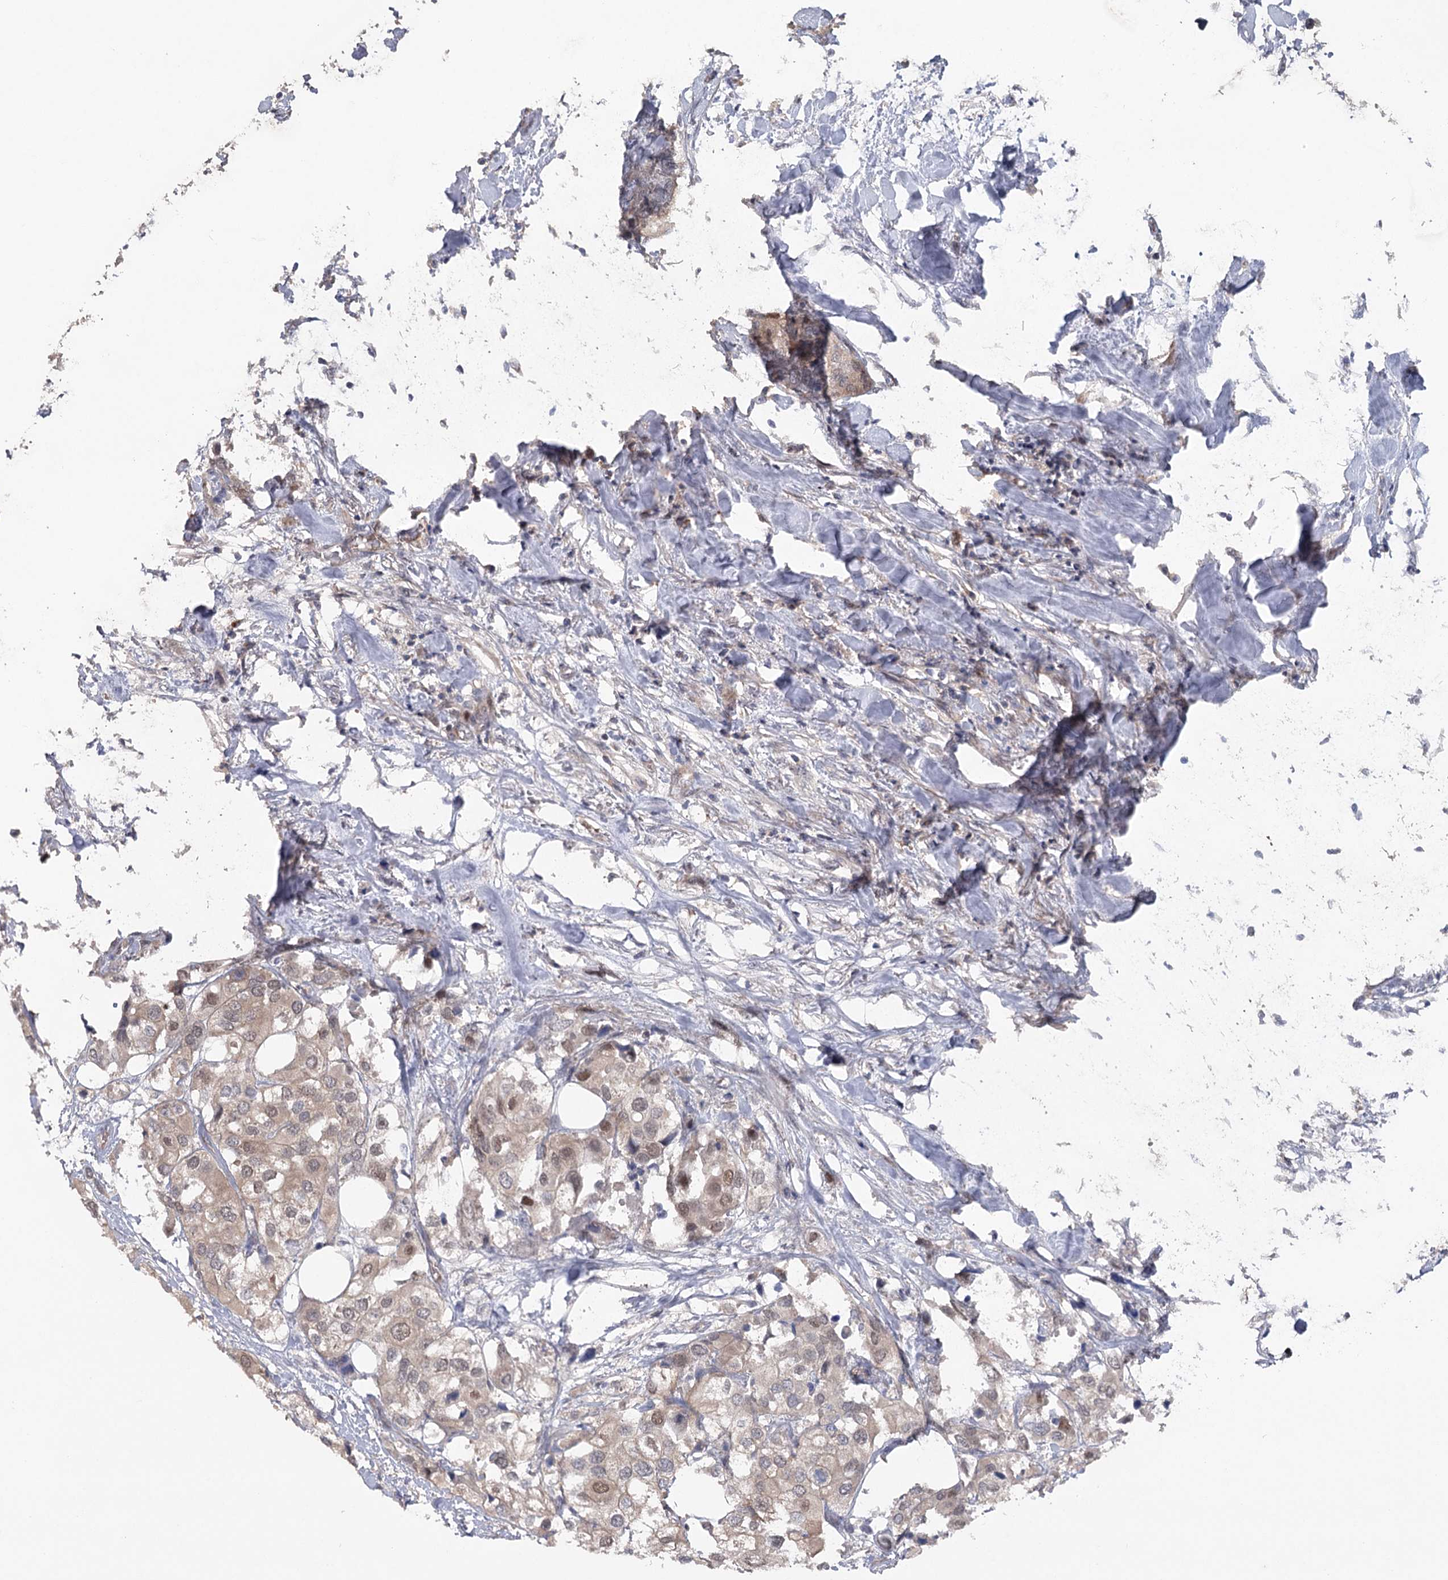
{"staining": {"intensity": "weak", "quantity": ">75%", "location": "cytoplasmic/membranous,nuclear"}, "tissue": "urothelial cancer", "cell_type": "Tumor cells", "image_type": "cancer", "snomed": [{"axis": "morphology", "description": "Urothelial carcinoma, High grade"}, {"axis": "topography", "description": "Urinary bladder"}], "caption": "The image demonstrates staining of urothelial cancer, revealing weak cytoplasmic/membranous and nuclear protein positivity (brown color) within tumor cells. The protein of interest is shown in brown color, while the nuclei are stained blue.", "gene": "MAP3K13", "patient": {"sex": "male", "age": 64}}